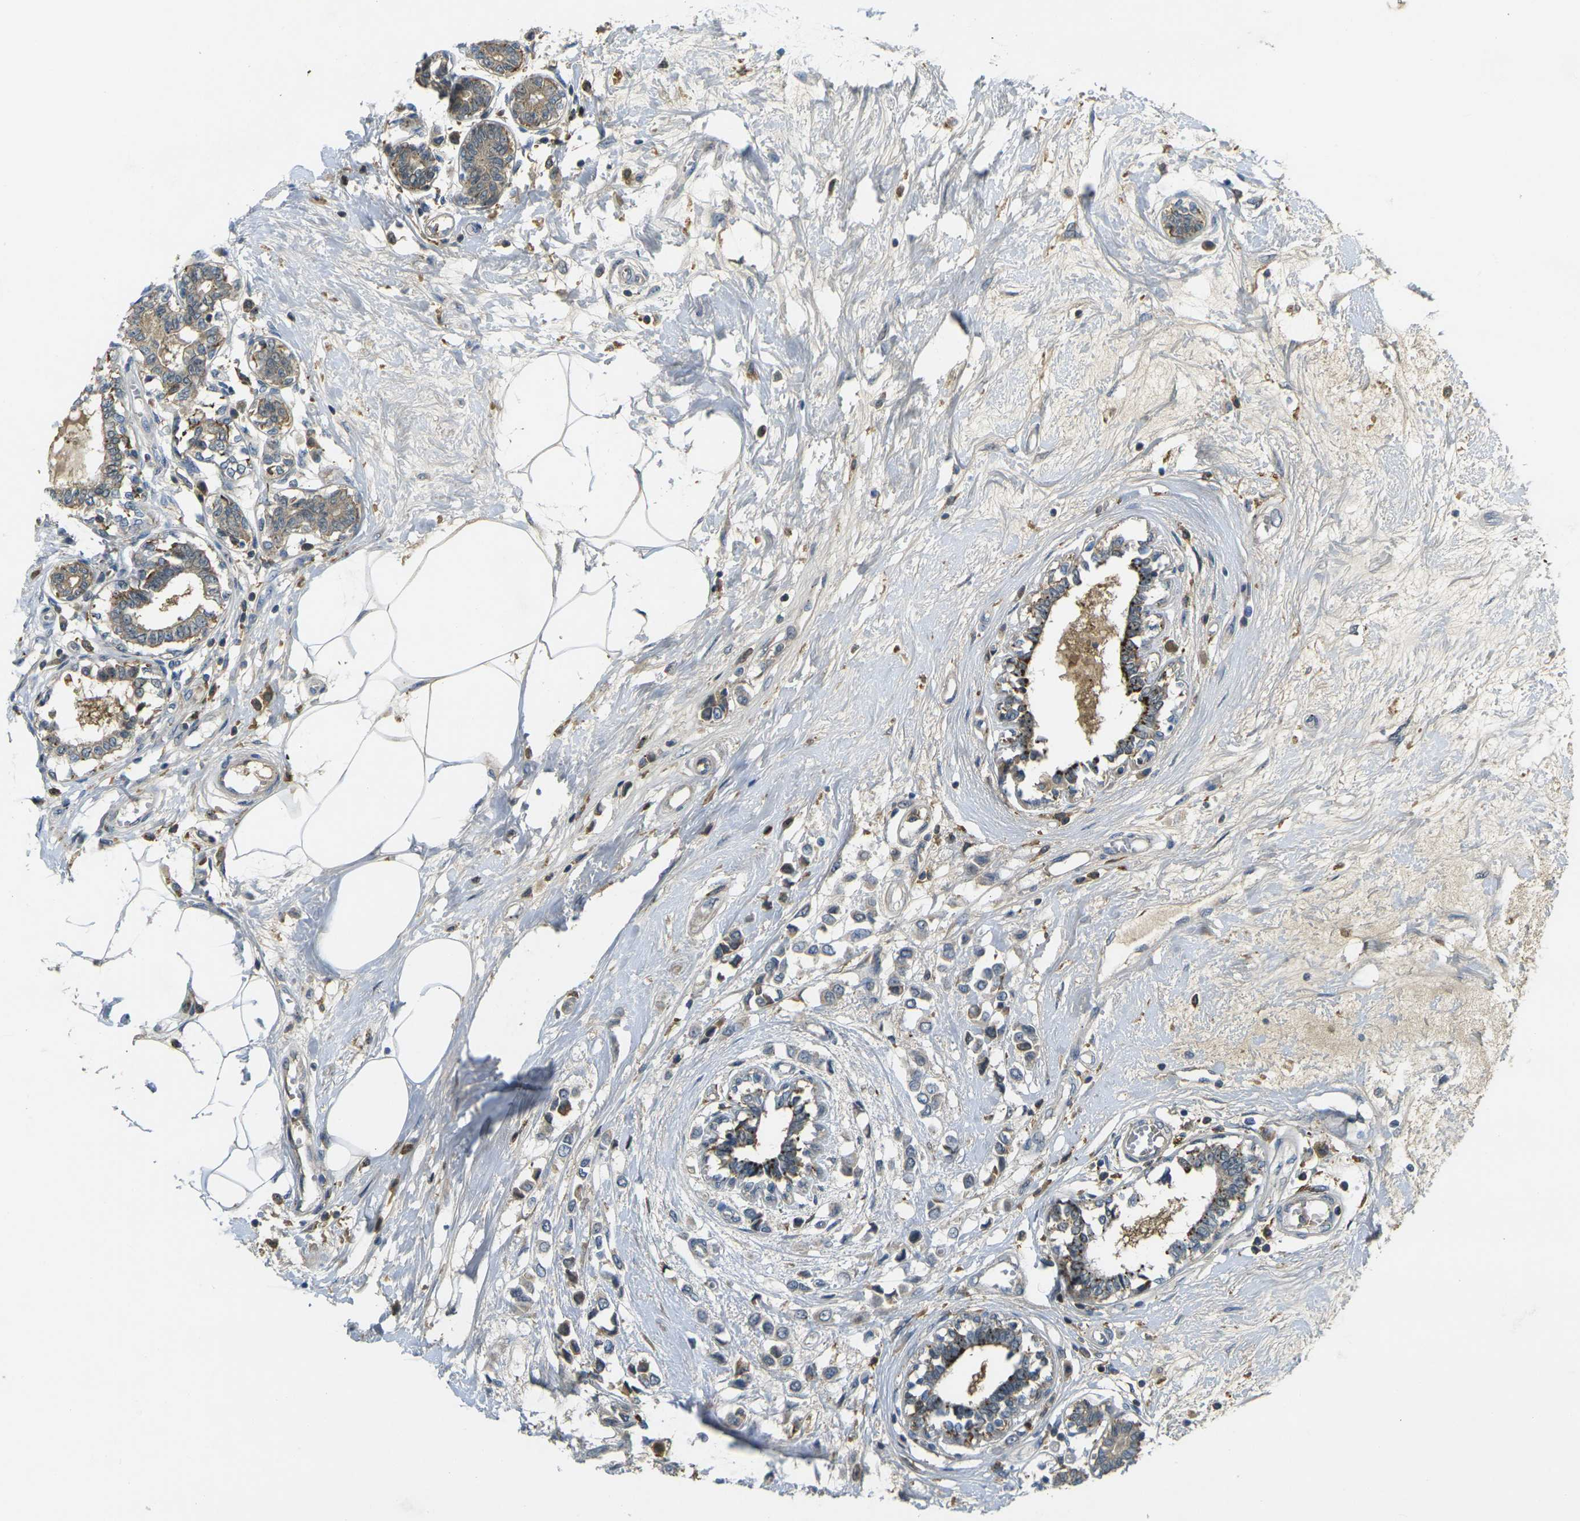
{"staining": {"intensity": "weak", "quantity": ">75%", "location": "cytoplasmic/membranous"}, "tissue": "breast cancer", "cell_type": "Tumor cells", "image_type": "cancer", "snomed": [{"axis": "morphology", "description": "Lobular carcinoma"}, {"axis": "topography", "description": "Breast"}], "caption": "Brown immunohistochemical staining in breast cancer reveals weak cytoplasmic/membranous expression in about >75% of tumor cells.", "gene": "PIGL", "patient": {"sex": "female", "age": 51}}